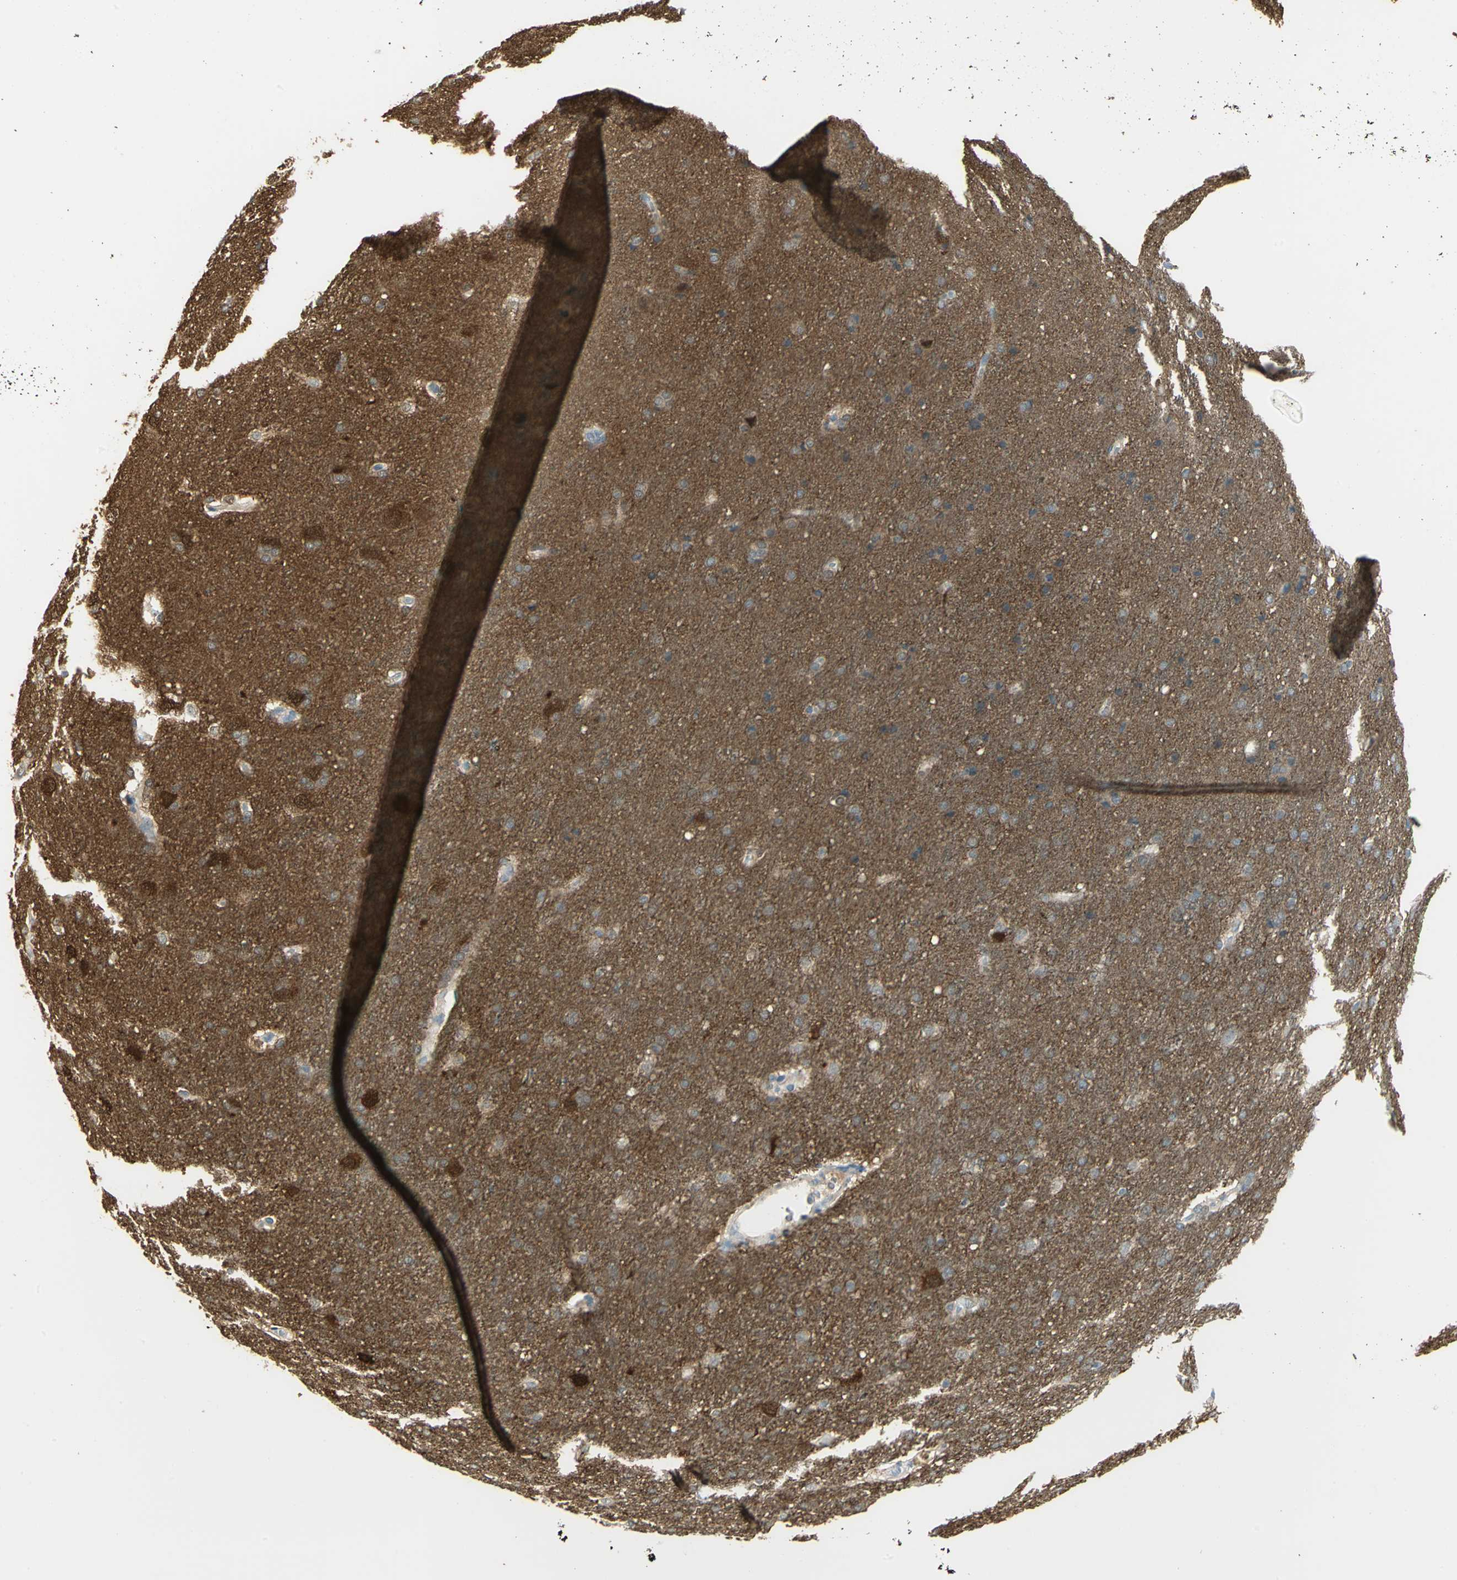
{"staining": {"intensity": "strong", "quantity": ">75%", "location": "cytoplasmic/membranous"}, "tissue": "glioma", "cell_type": "Tumor cells", "image_type": "cancer", "snomed": [{"axis": "morphology", "description": "Glioma, malignant, Low grade"}, {"axis": "topography", "description": "Brain"}], "caption": "Protein staining demonstrates strong cytoplasmic/membranous positivity in about >75% of tumor cells in glioma.", "gene": "UCHL1", "patient": {"sex": "female", "age": 32}}